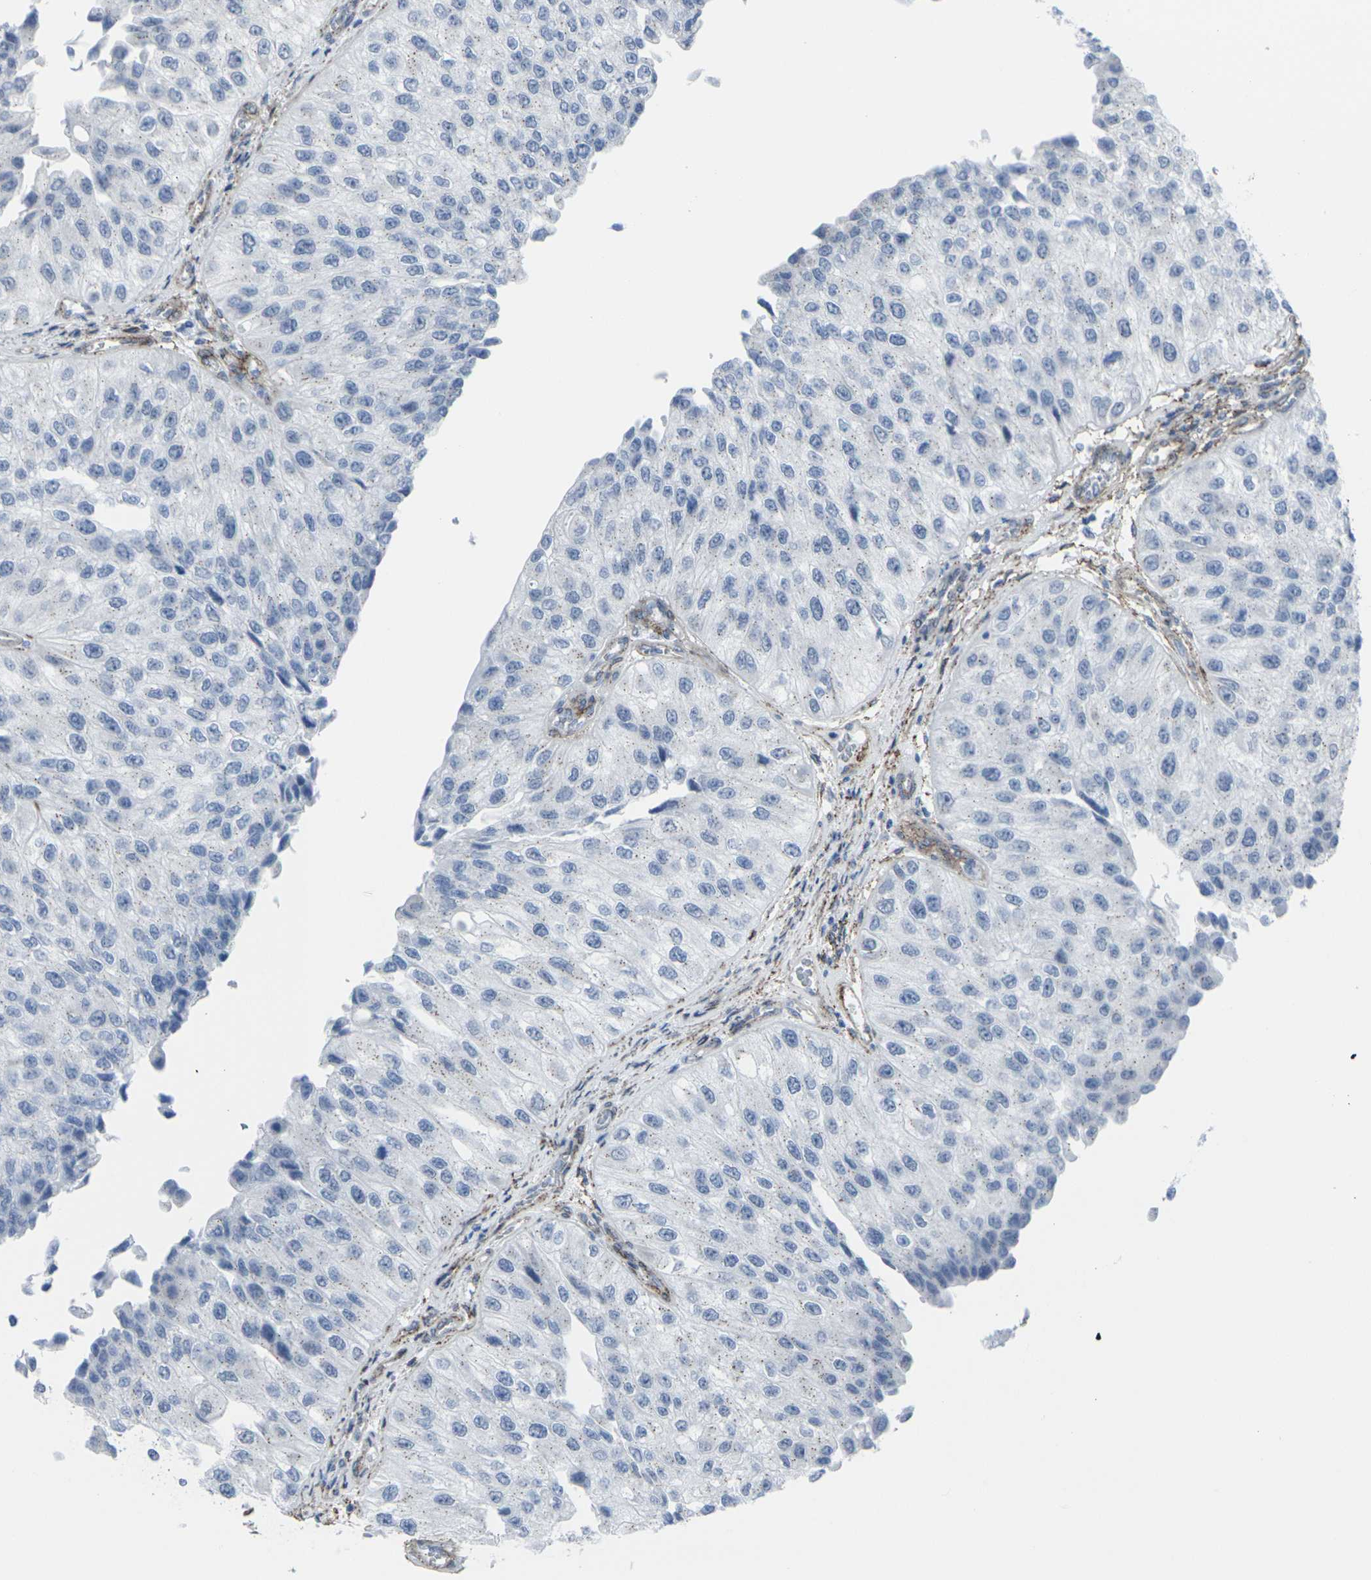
{"staining": {"intensity": "weak", "quantity": "<25%", "location": "cytoplasmic/membranous"}, "tissue": "urothelial cancer", "cell_type": "Tumor cells", "image_type": "cancer", "snomed": [{"axis": "morphology", "description": "Urothelial carcinoma, High grade"}, {"axis": "topography", "description": "Kidney"}, {"axis": "topography", "description": "Urinary bladder"}], "caption": "A micrograph of human urothelial cancer is negative for staining in tumor cells.", "gene": "CDH11", "patient": {"sex": "male", "age": 77}}